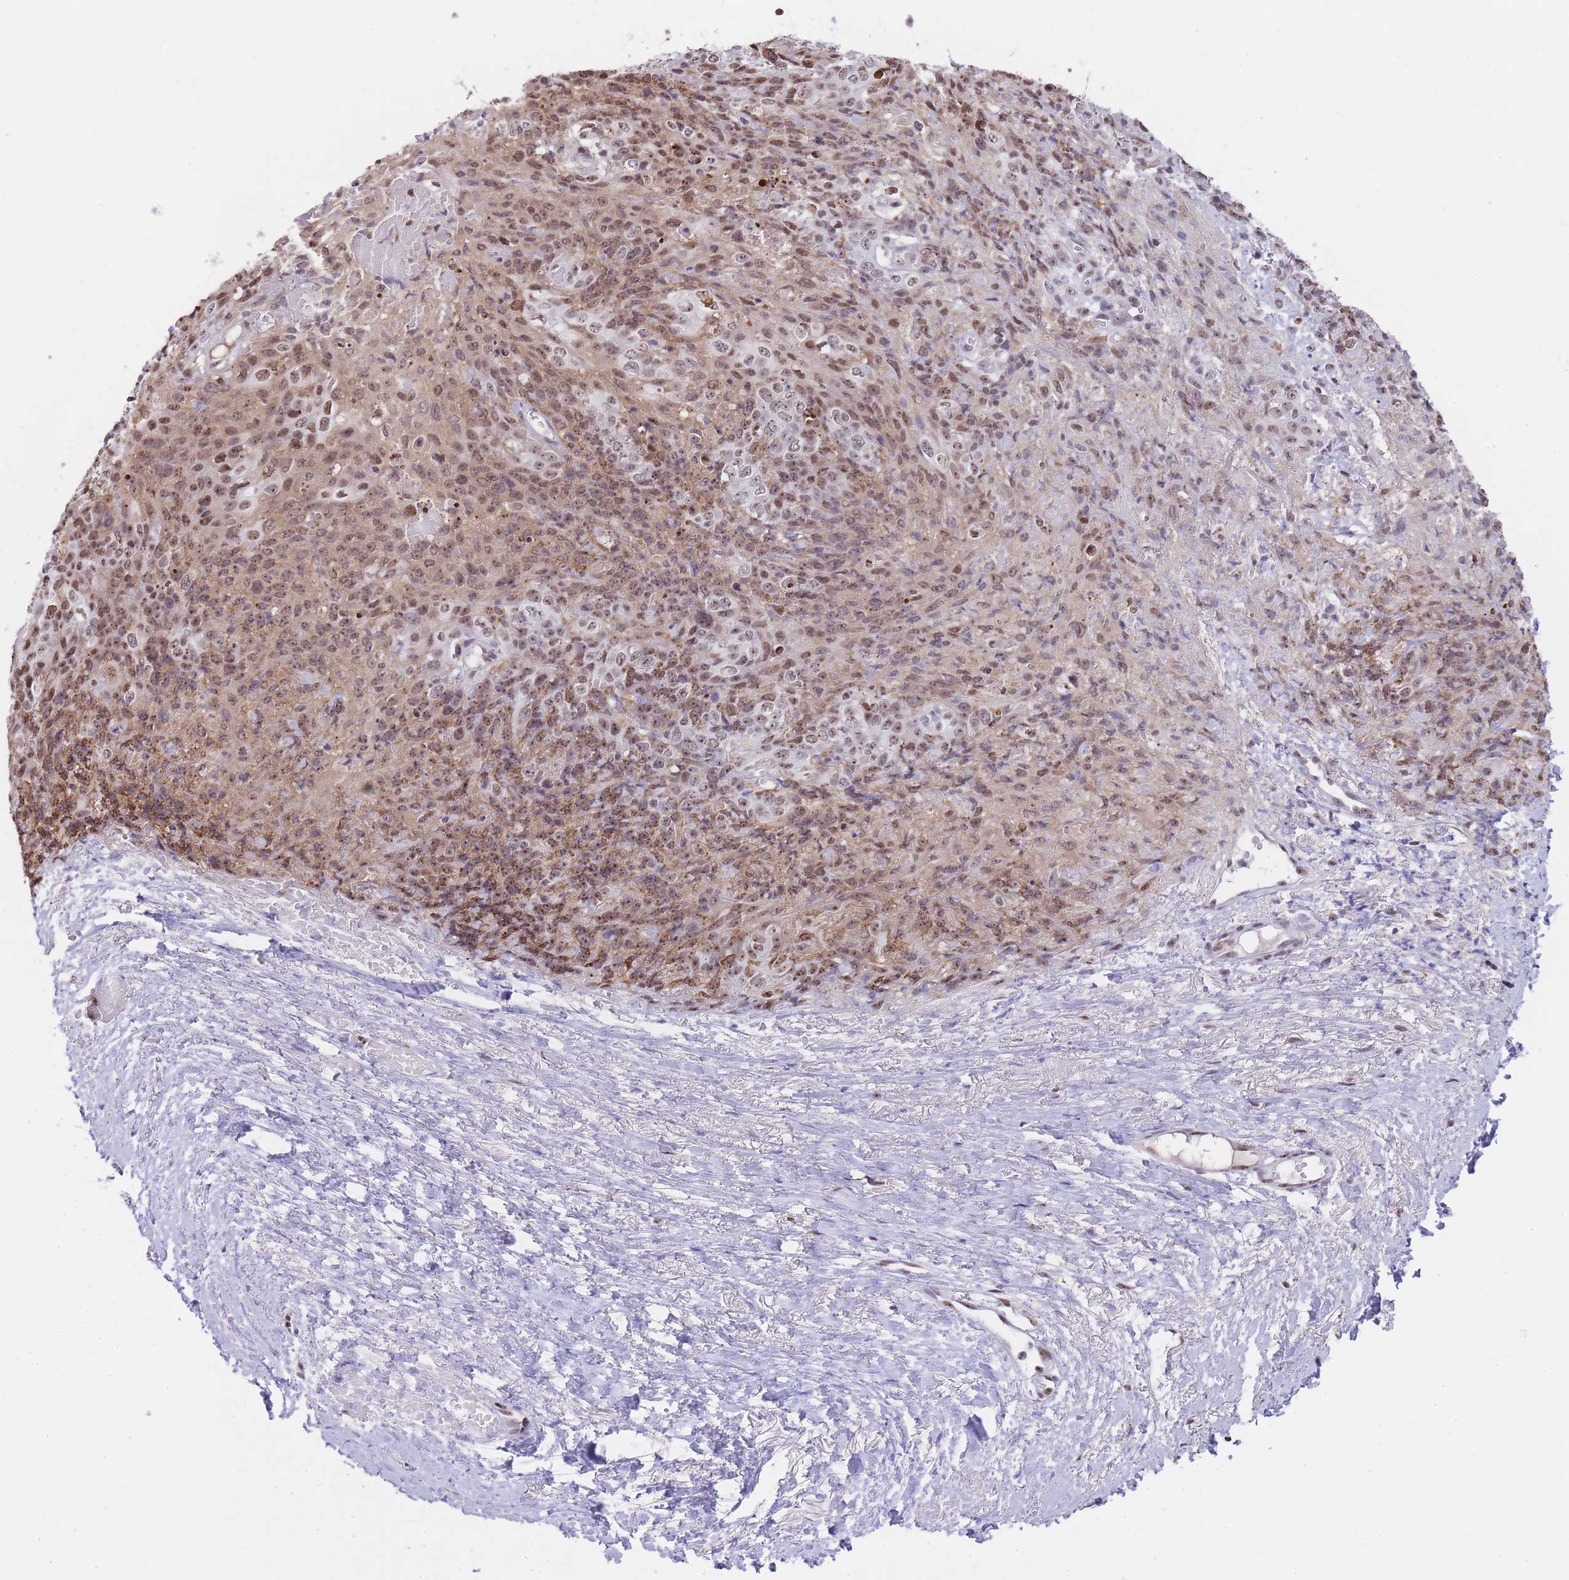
{"staining": {"intensity": "moderate", "quantity": ">75%", "location": "cytoplasmic/membranous,nuclear"}, "tissue": "skin cancer", "cell_type": "Tumor cells", "image_type": "cancer", "snomed": [{"axis": "morphology", "description": "Squamous cell carcinoma, NOS"}, {"axis": "topography", "description": "Skin"}, {"axis": "topography", "description": "Vulva"}], "caption": "Moderate cytoplasmic/membranous and nuclear expression is identified in about >75% of tumor cells in skin cancer.", "gene": "EVC2", "patient": {"sex": "female", "age": 85}}